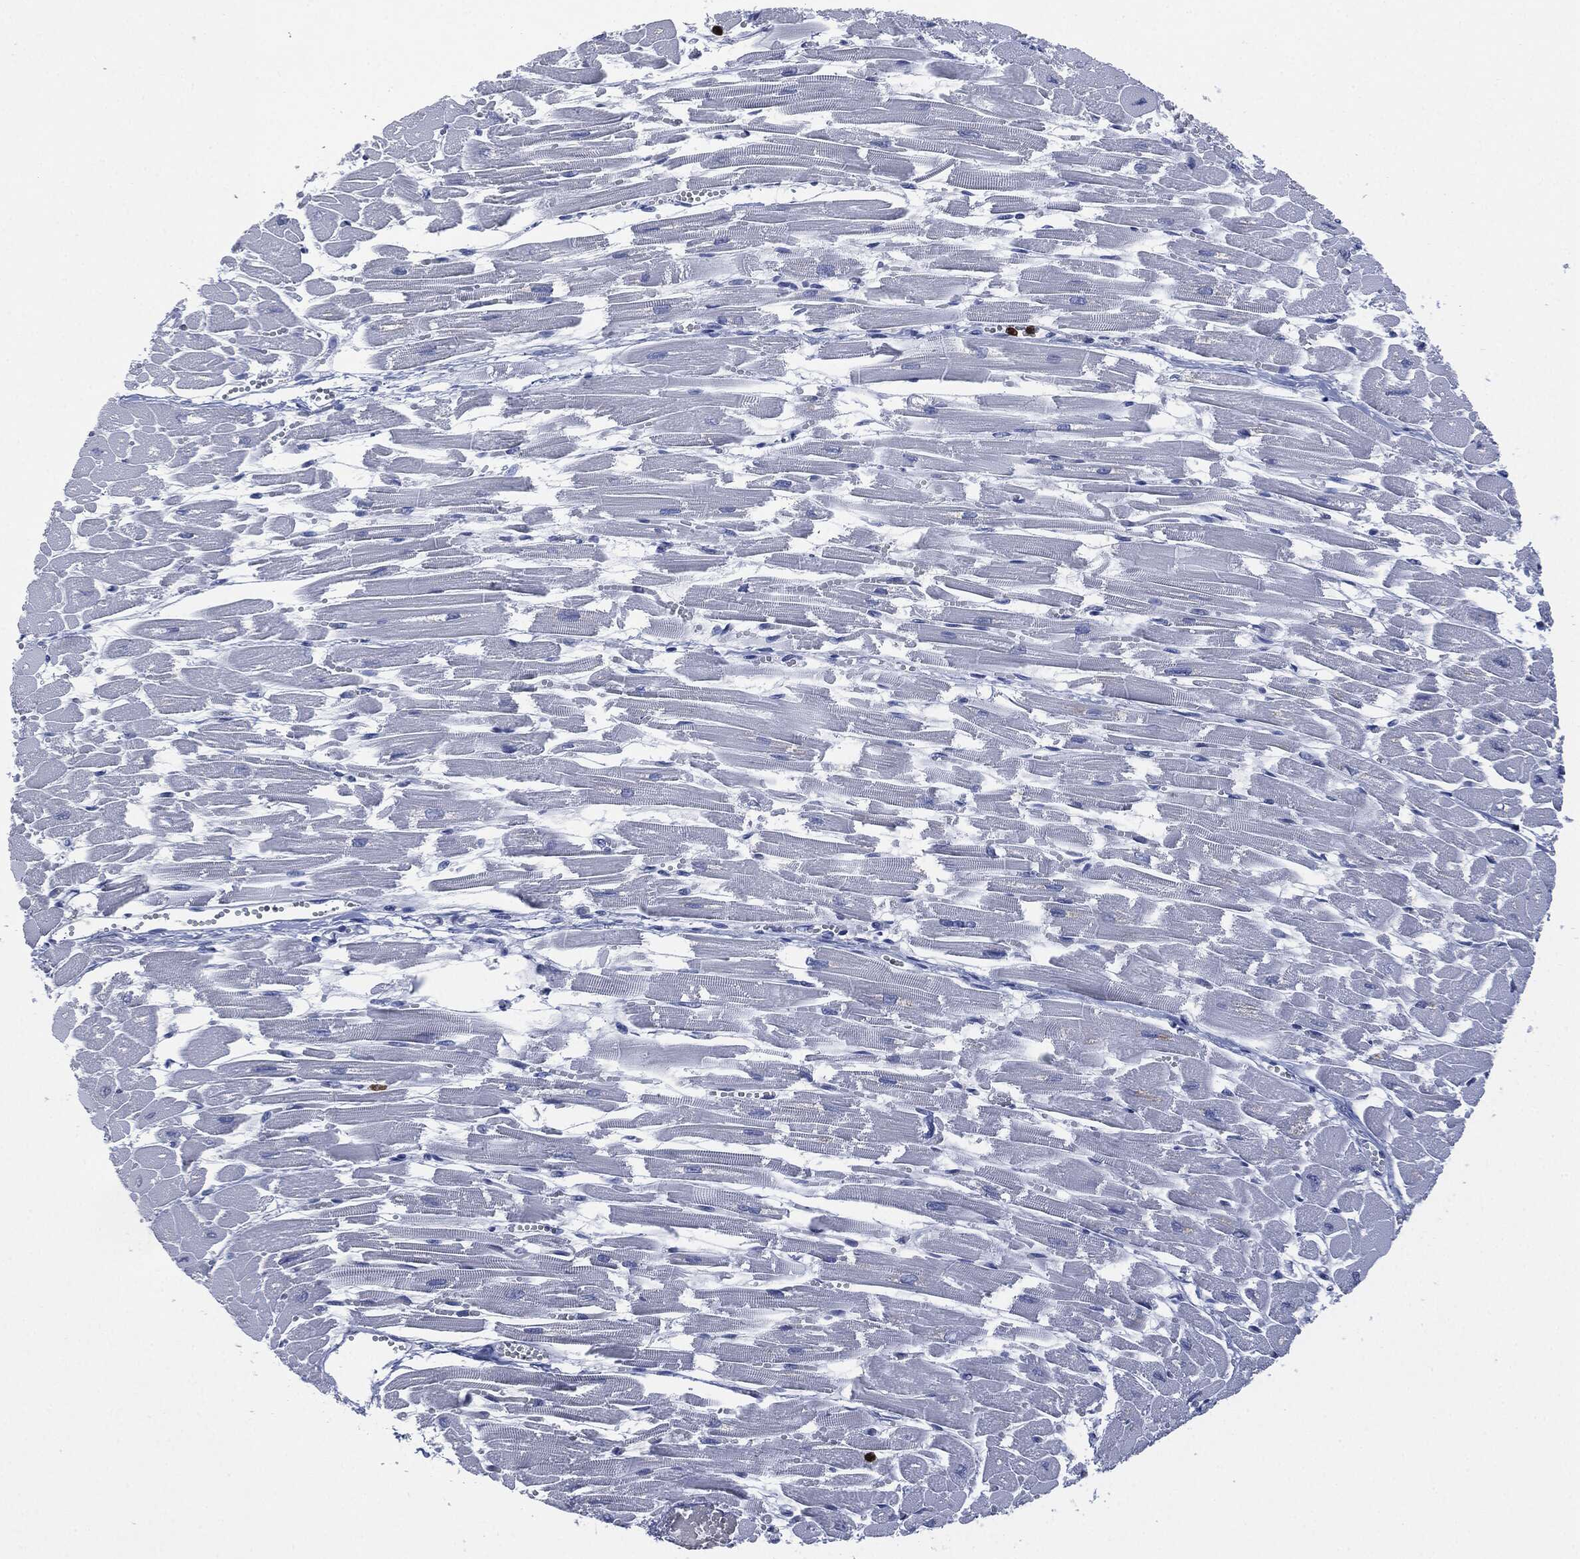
{"staining": {"intensity": "negative", "quantity": "none", "location": "none"}, "tissue": "heart muscle", "cell_type": "Cardiomyocytes", "image_type": "normal", "snomed": [{"axis": "morphology", "description": "Normal tissue, NOS"}, {"axis": "topography", "description": "Heart"}], "caption": "DAB immunohistochemical staining of benign heart muscle shows no significant staining in cardiomyocytes.", "gene": "CEACAM8", "patient": {"sex": "female", "age": 52}}